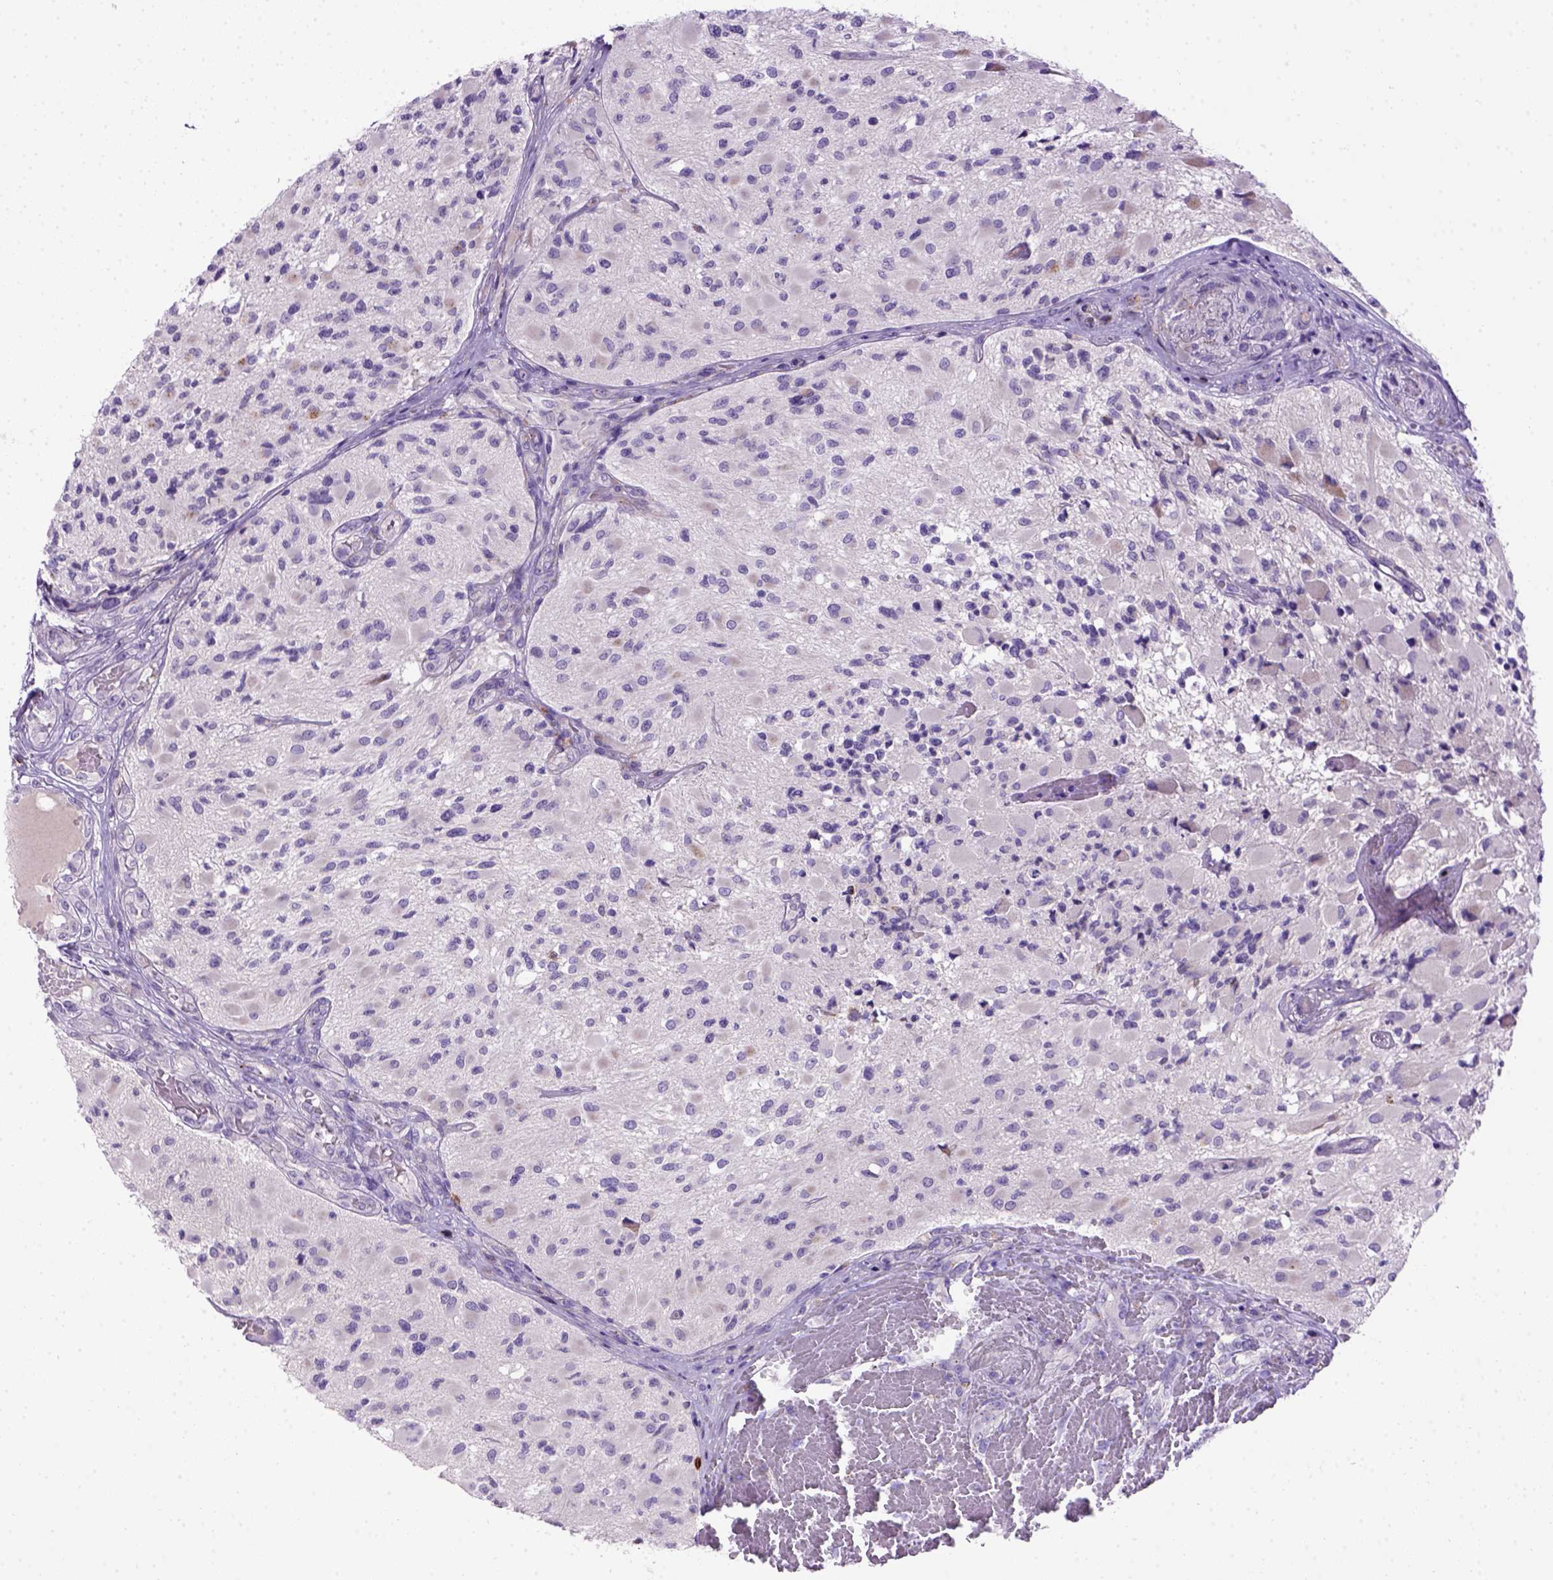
{"staining": {"intensity": "negative", "quantity": "none", "location": "none"}, "tissue": "glioma", "cell_type": "Tumor cells", "image_type": "cancer", "snomed": [{"axis": "morphology", "description": "Glioma, malignant, High grade"}, {"axis": "topography", "description": "Brain"}], "caption": "Immunohistochemical staining of glioma displays no significant expression in tumor cells. (Stains: DAB immunohistochemistry with hematoxylin counter stain, Microscopy: brightfield microscopy at high magnification).", "gene": "CD3E", "patient": {"sex": "female", "age": 63}}